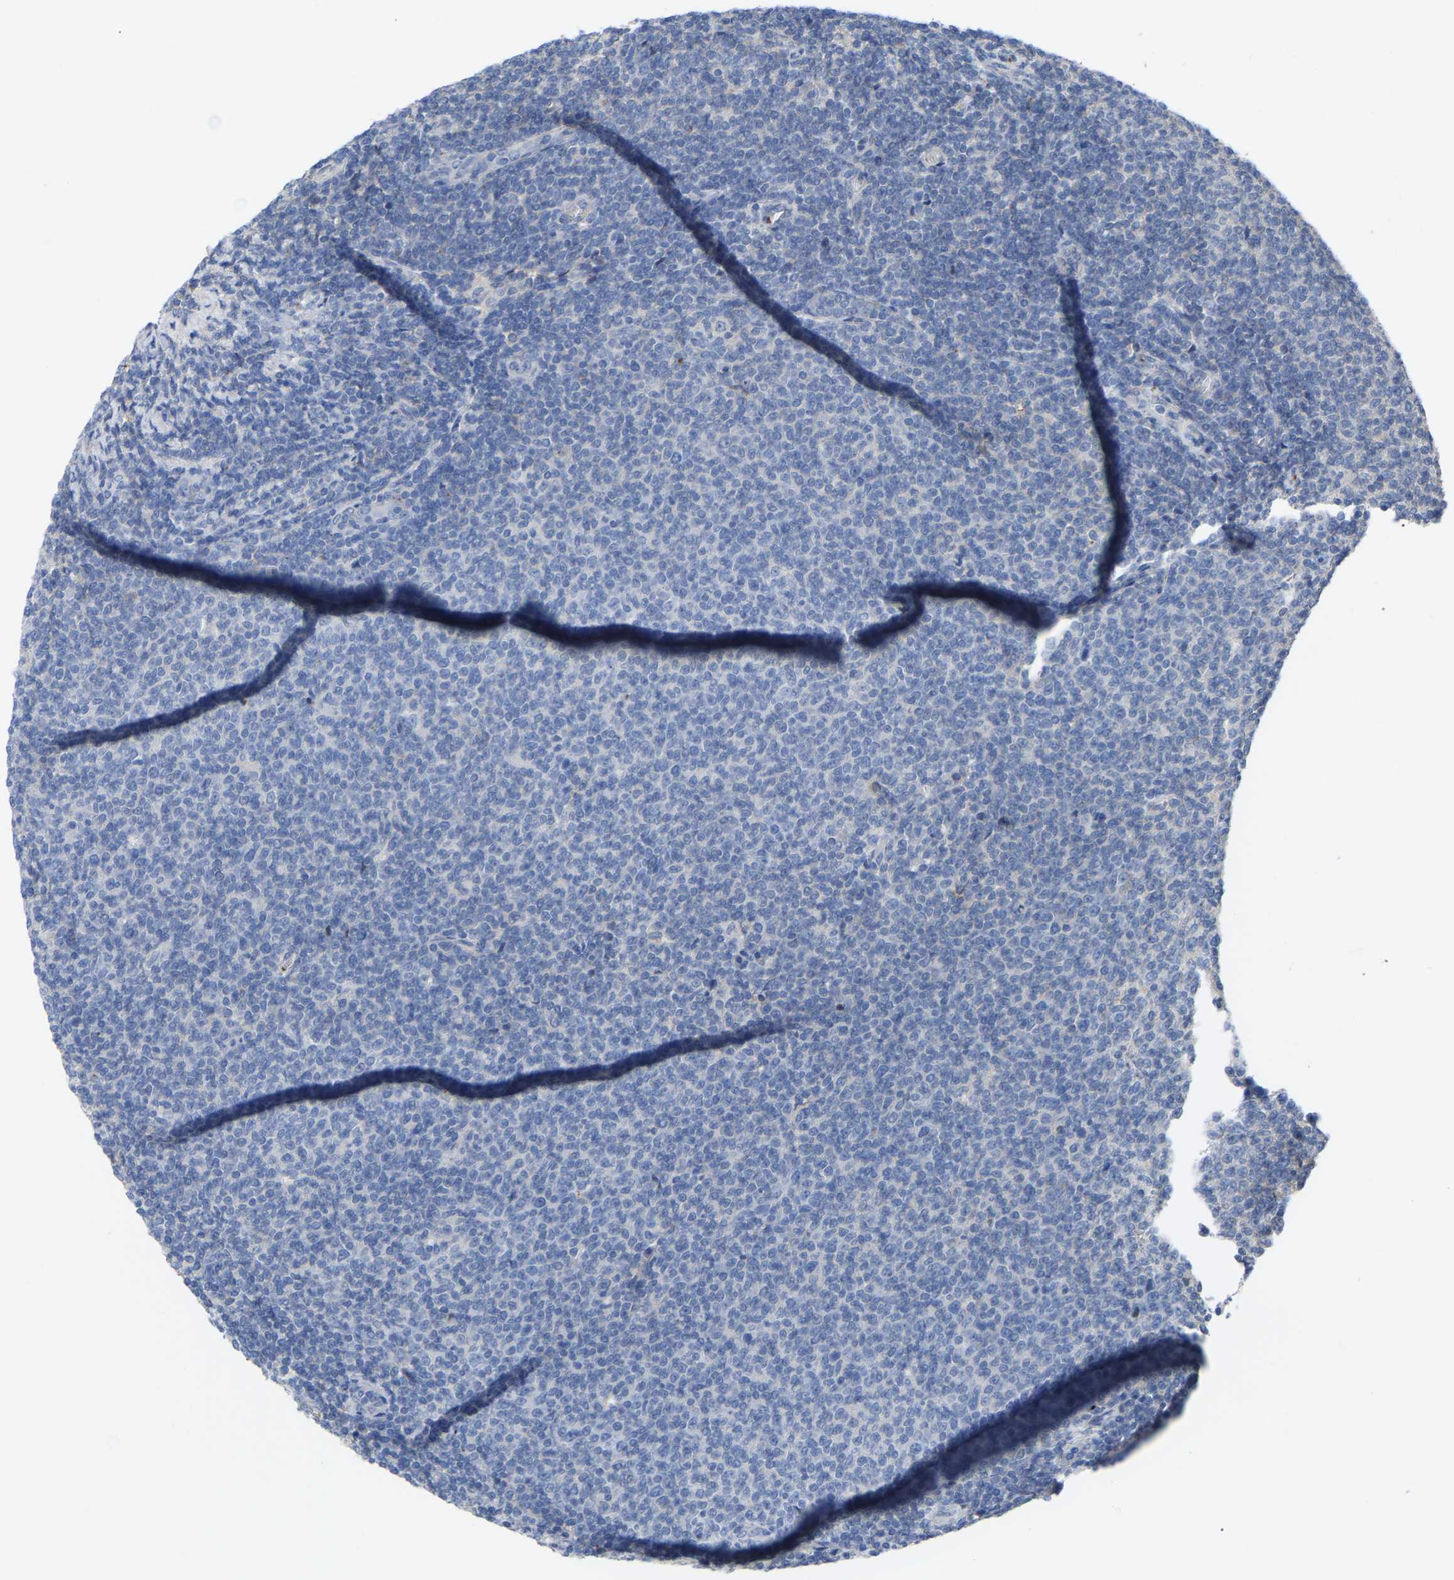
{"staining": {"intensity": "negative", "quantity": "none", "location": "none"}, "tissue": "lymphoma", "cell_type": "Tumor cells", "image_type": "cancer", "snomed": [{"axis": "morphology", "description": "Malignant lymphoma, non-Hodgkin's type, Low grade"}, {"axis": "topography", "description": "Lymph node"}], "caption": "IHC of lymphoma shows no expression in tumor cells. (Immunohistochemistry (ihc), brightfield microscopy, high magnification).", "gene": "ZNF449", "patient": {"sex": "male", "age": 66}}